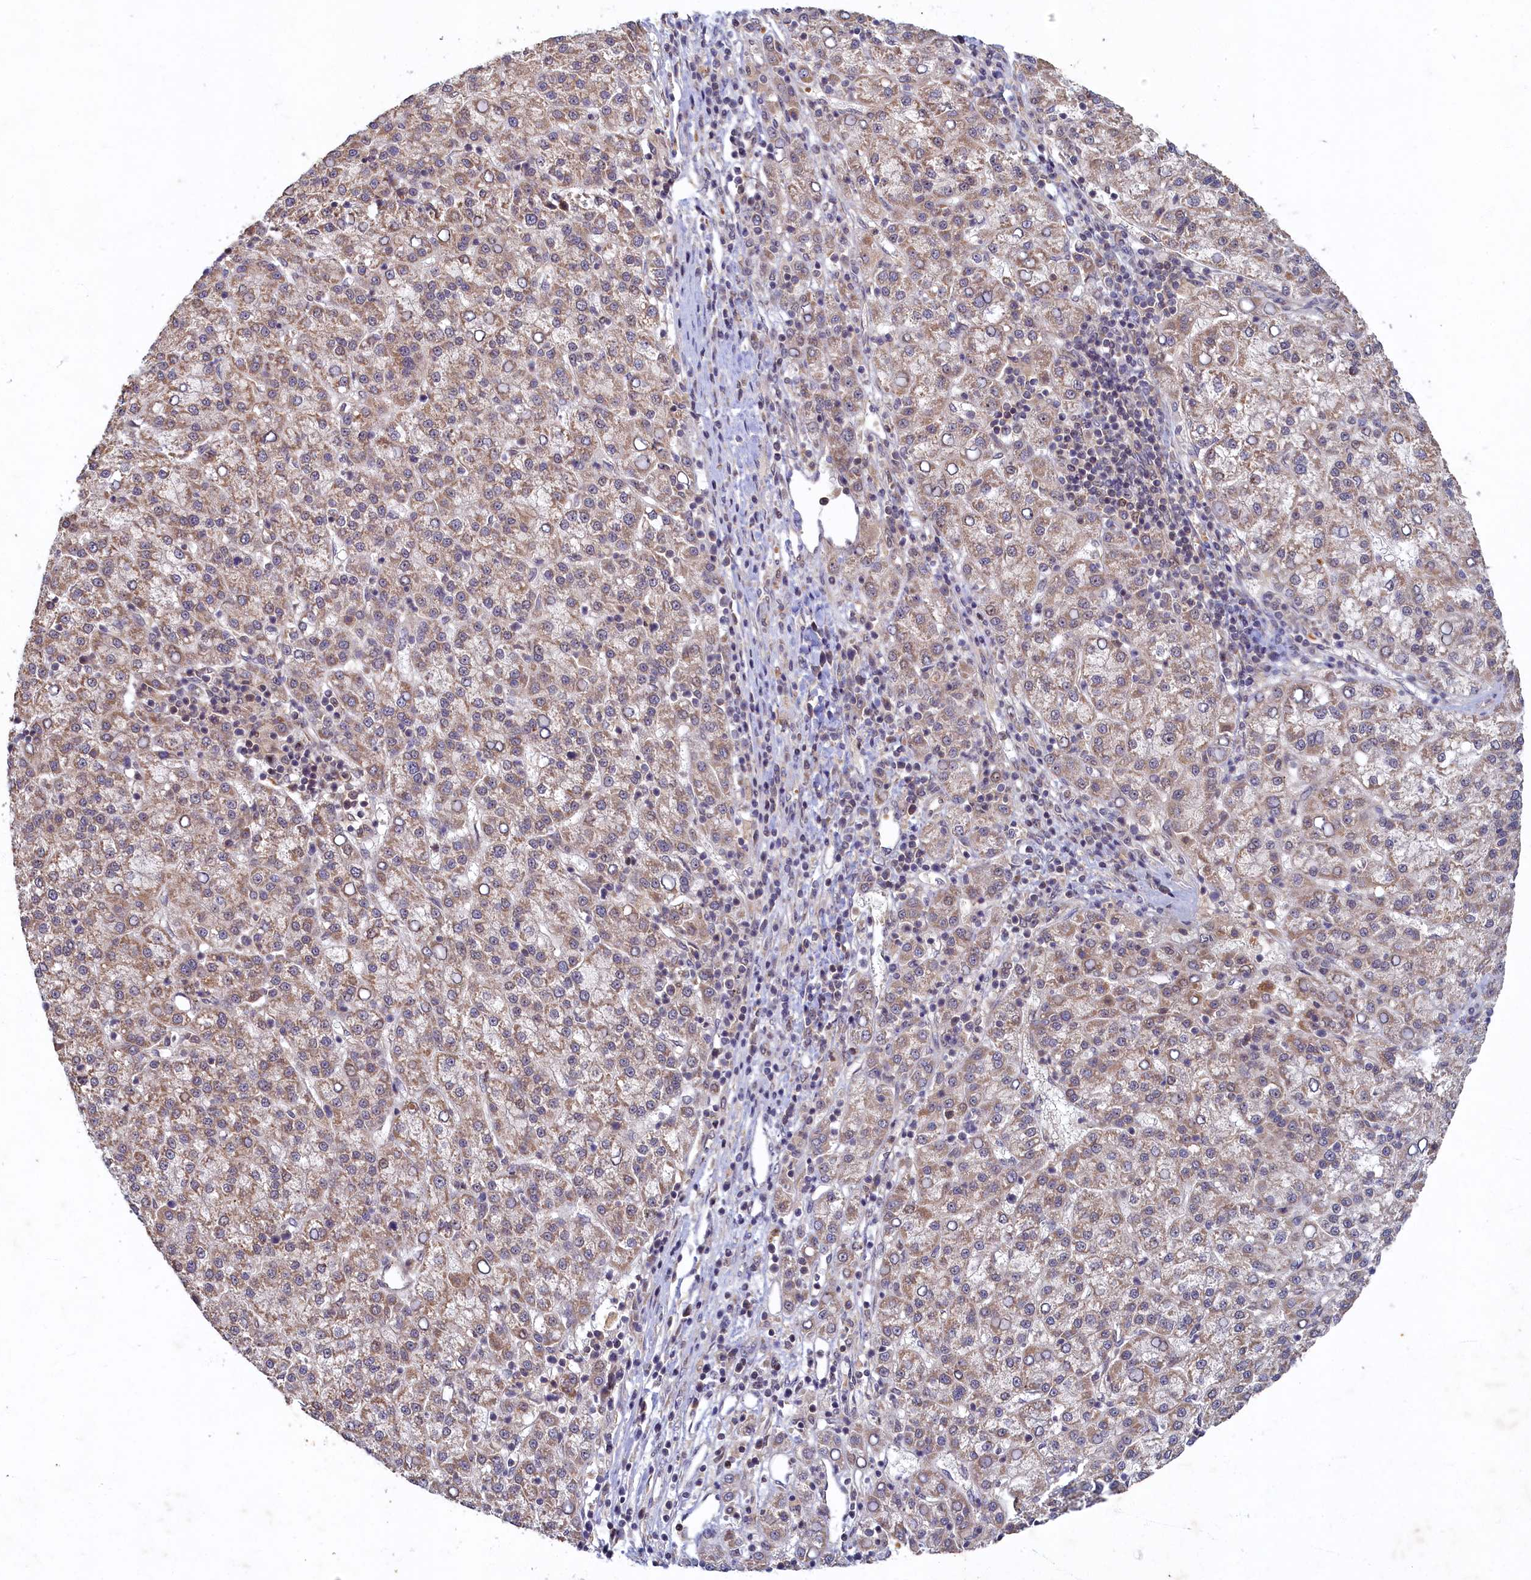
{"staining": {"intensity": "weak", "quantity": ">75%", "location": "cytoplasmic/membranous"}, "tissue": "liver cancer", "cell_type": "Tumor cells", "image_type": "cancer", "snomed": [{"axis": "morphology", "description": "Carcinoma, Hepatocellular, NOS"}, {"axis": "topography", "description": "Liver"}], "caption": "A brown stain shows weak cytoplasmic/membranous expression of a protein in liver hepatocellular carcinoma tumor cells.", "gene": "CEP20", "patient": {"sex": "female", "age": 58}}